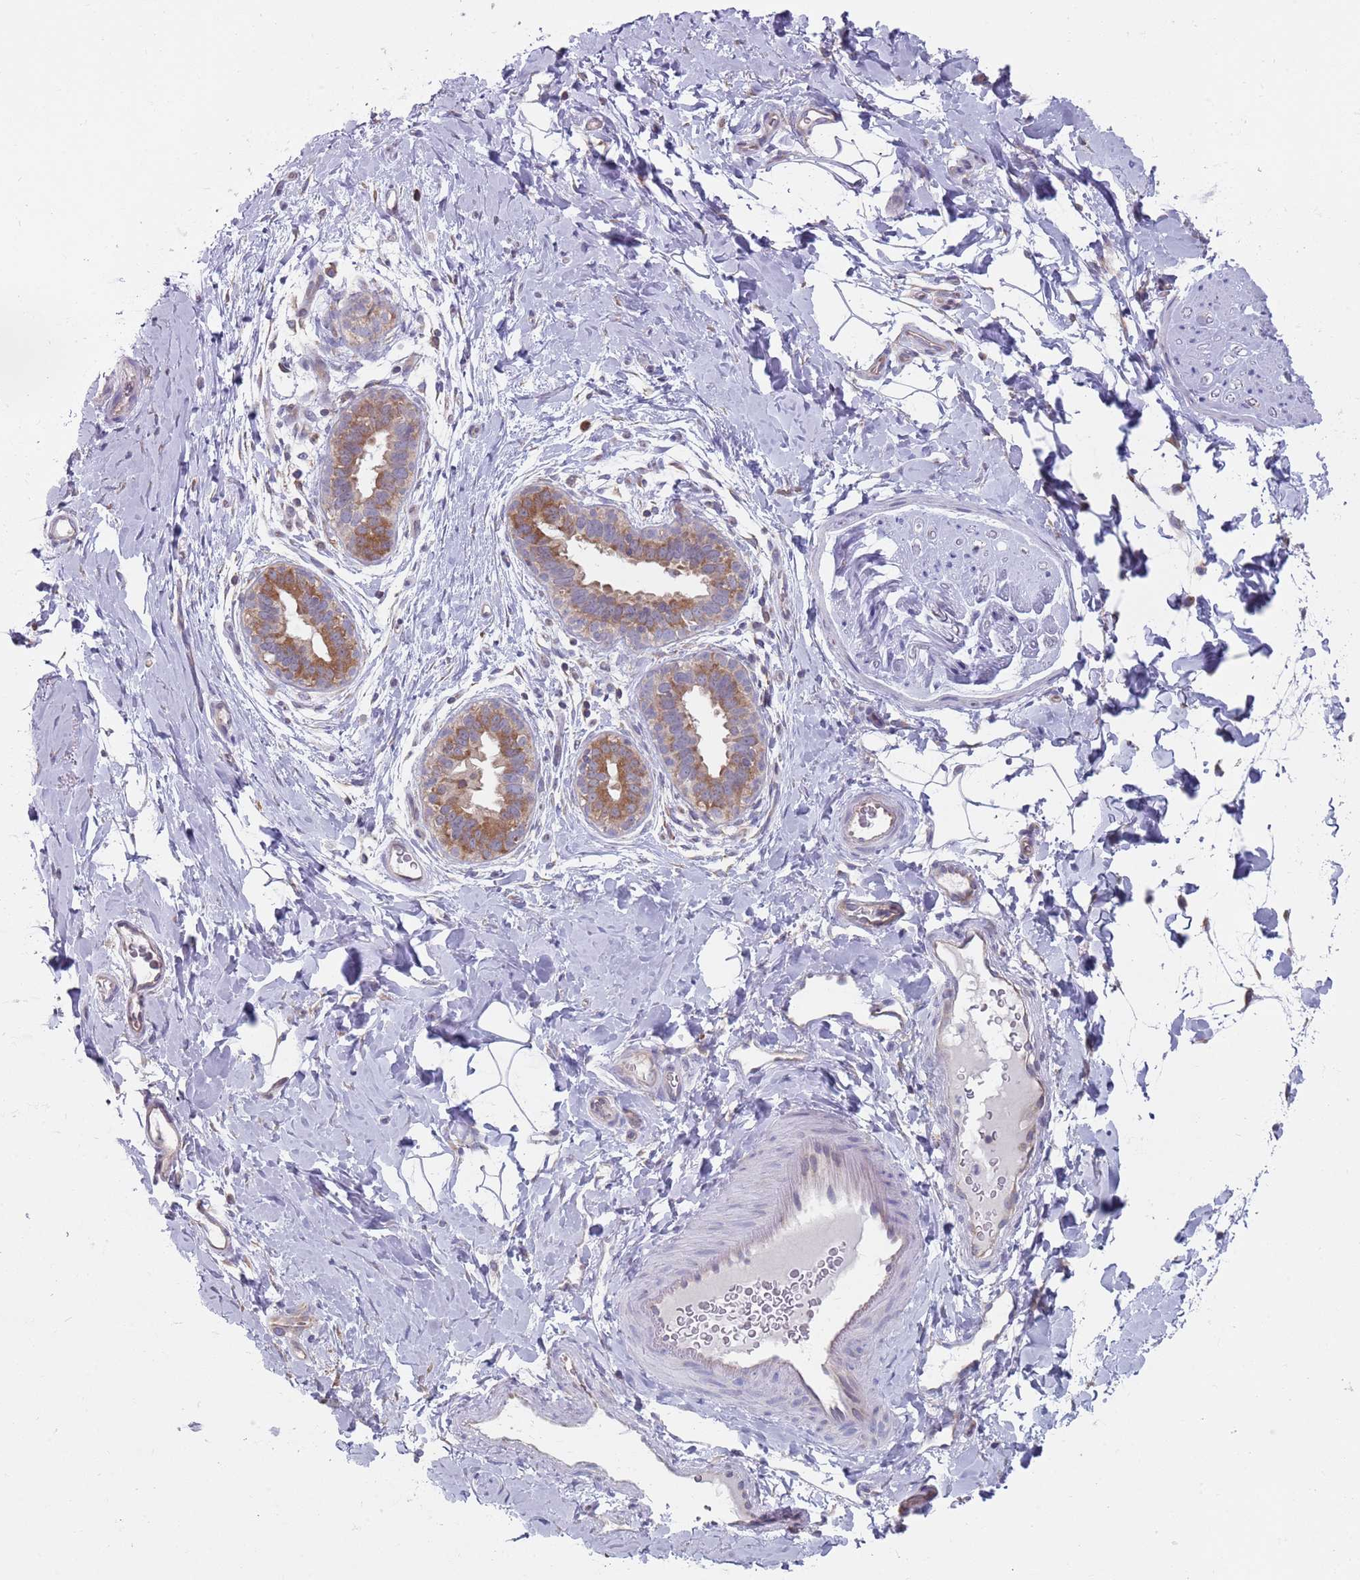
{"staining": {"intensity": "negative", "quantity": "none", "location": "none"}, "tissue": "adipose tissue", "cell_type": "Adipocytes", "image_type": "normal", "snomed": [{"axis": "morphology", "description": "Normal tissue, NOS"}, {"axis": "topography", "description": "Breast"}], "caption": "DAB immunohistochemical staining of normal human adipose tissue shows no significant staining in adipocytes.", "gene": "RPL17", "patient": {"sex": "female", "age": 26}}